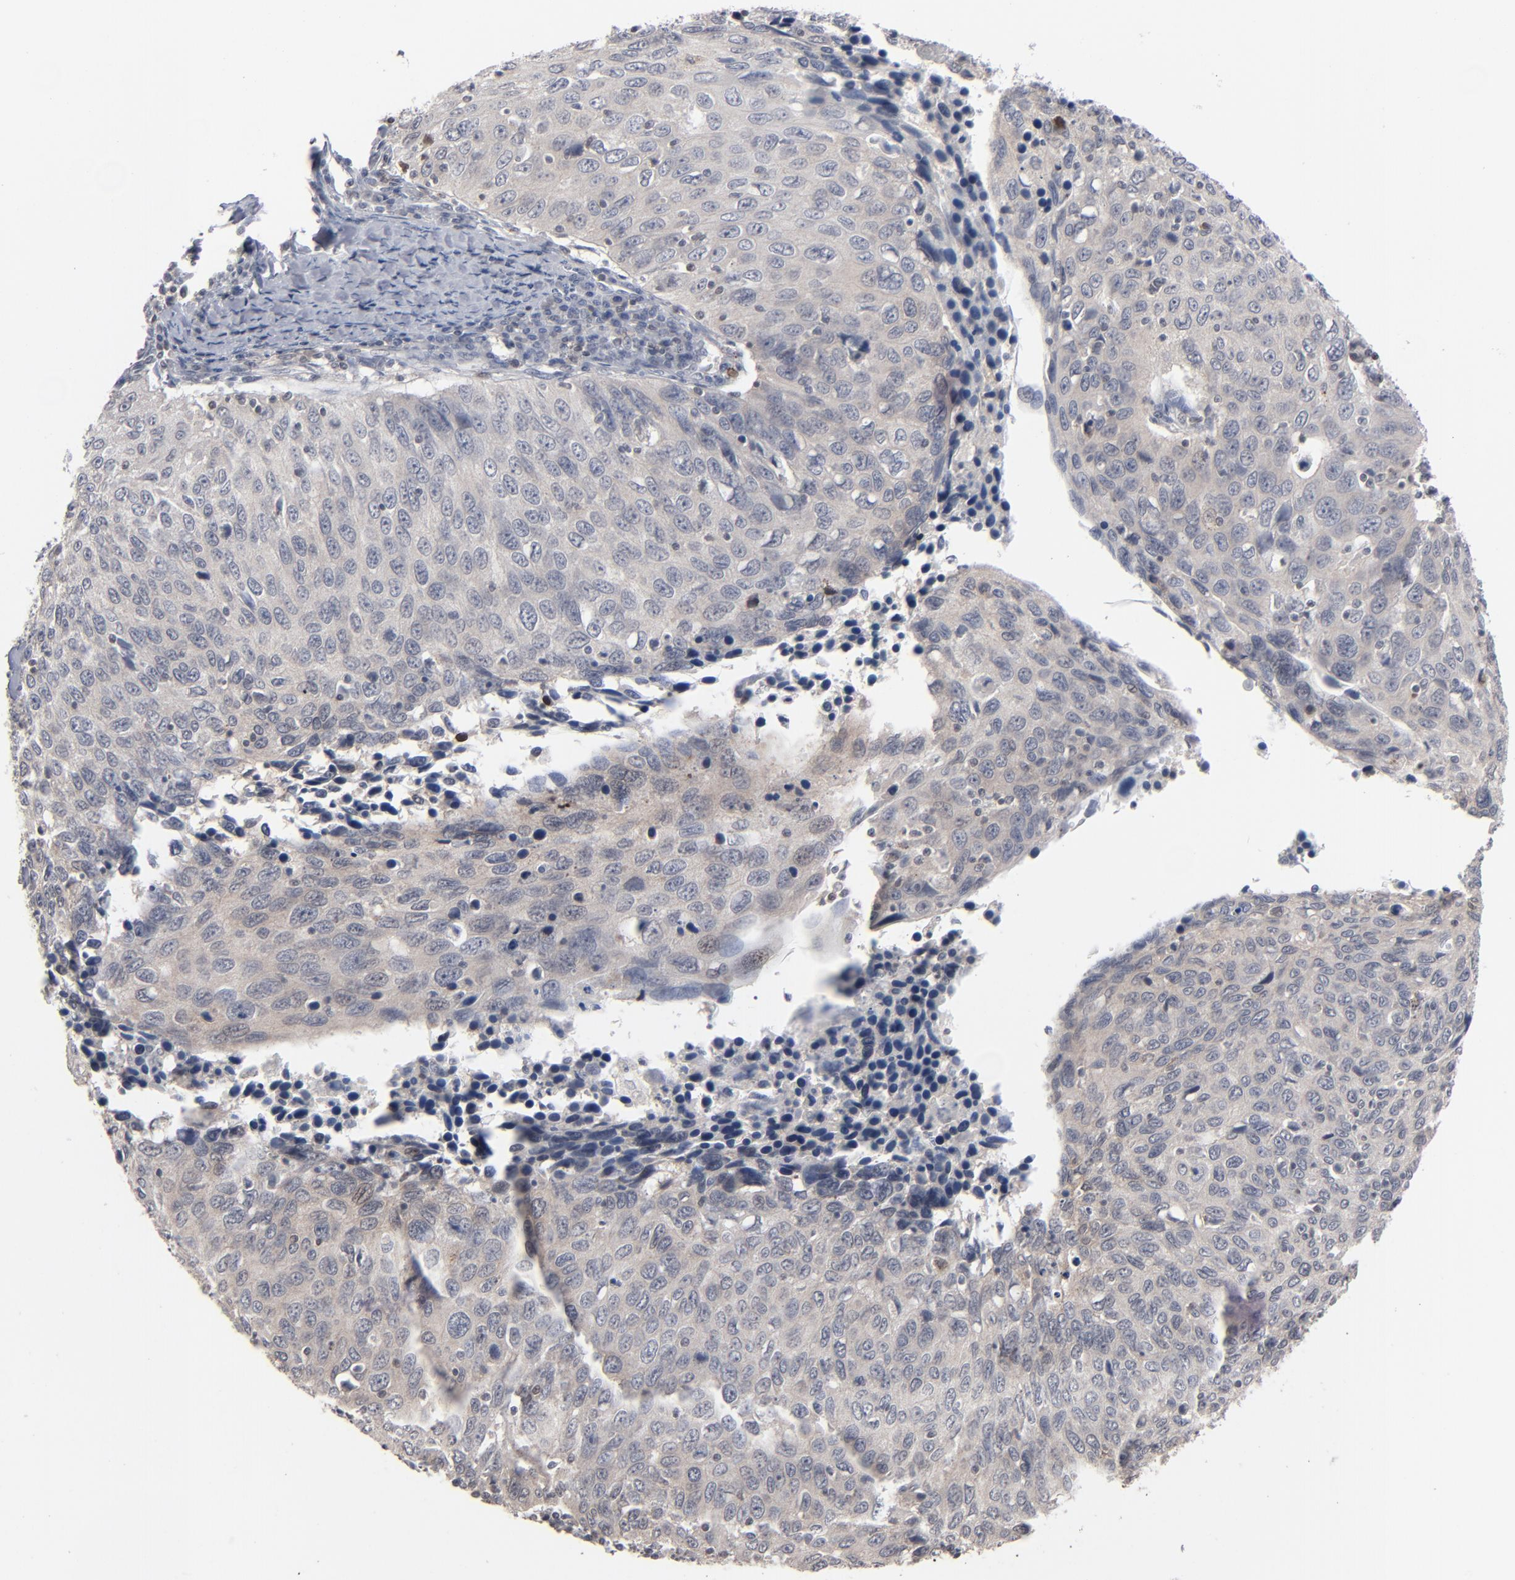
{"staining": {"intensity": "negative", "quantity": "none", "location": "none"}, "tissue": "cervical cancer", "cell_type": "Tumor cells", "image_type": "cancer", "snomed": [{"axis": "morphology", "description": "Squamous cell carcinoma, NOS"}, {"axis": "topography", "description": "Cervix"}], "caption": "Protein analysis of cervical cancer (squamous cell carcinoma) exhibits no significant positivity in tumor cells.", "gene": "STAT4", "patient": {"sex": "female", "age": 53}}